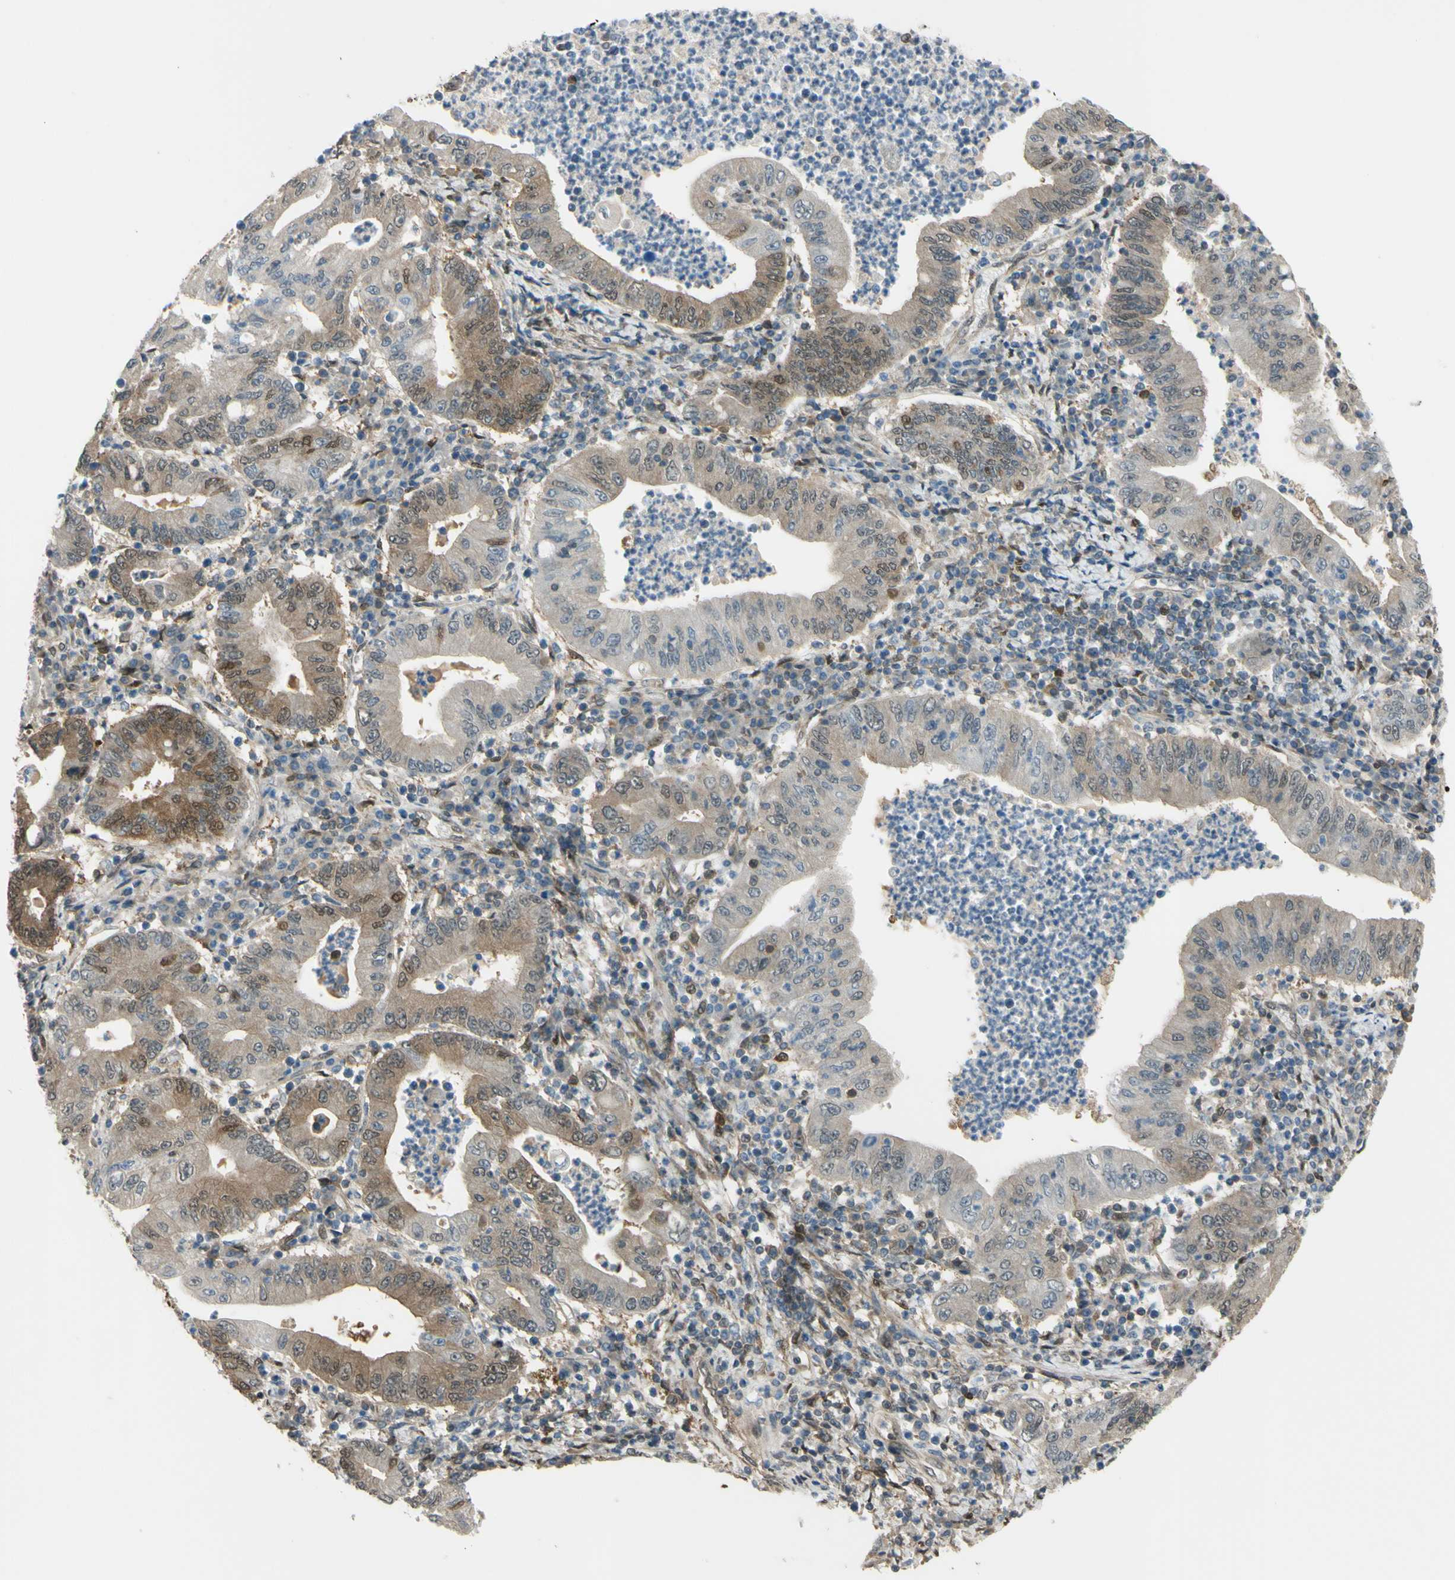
{"staining": {"intensity": "moderate", "quantity": ">75%", "location": "cytoplasmic/membranous"}, "tissue": "stomach cancer", "cell_type": "Tumor cells", "image_type": "cancer", "snomed": [{"axis": "morphology", "description": "Normal tissue, NOS"}, {"axis": "morphology", "description": "Adenocarcinoma, NOS"}, {"axis": "topography", "description": "Esophagus"}, {"axis": "topography", "description": "Stomach, upper"}, {"axis": "topography", "description": "Peripheral nerve tissue"}], "caption": "Moderate cytoplasmic/membranous protein expression is appreciated in about >75% of tumor cells in stomach cancer (adenocarcinoma).", "gene": "YWHAQ", "patient": {"sex": "male", "age": 62}}